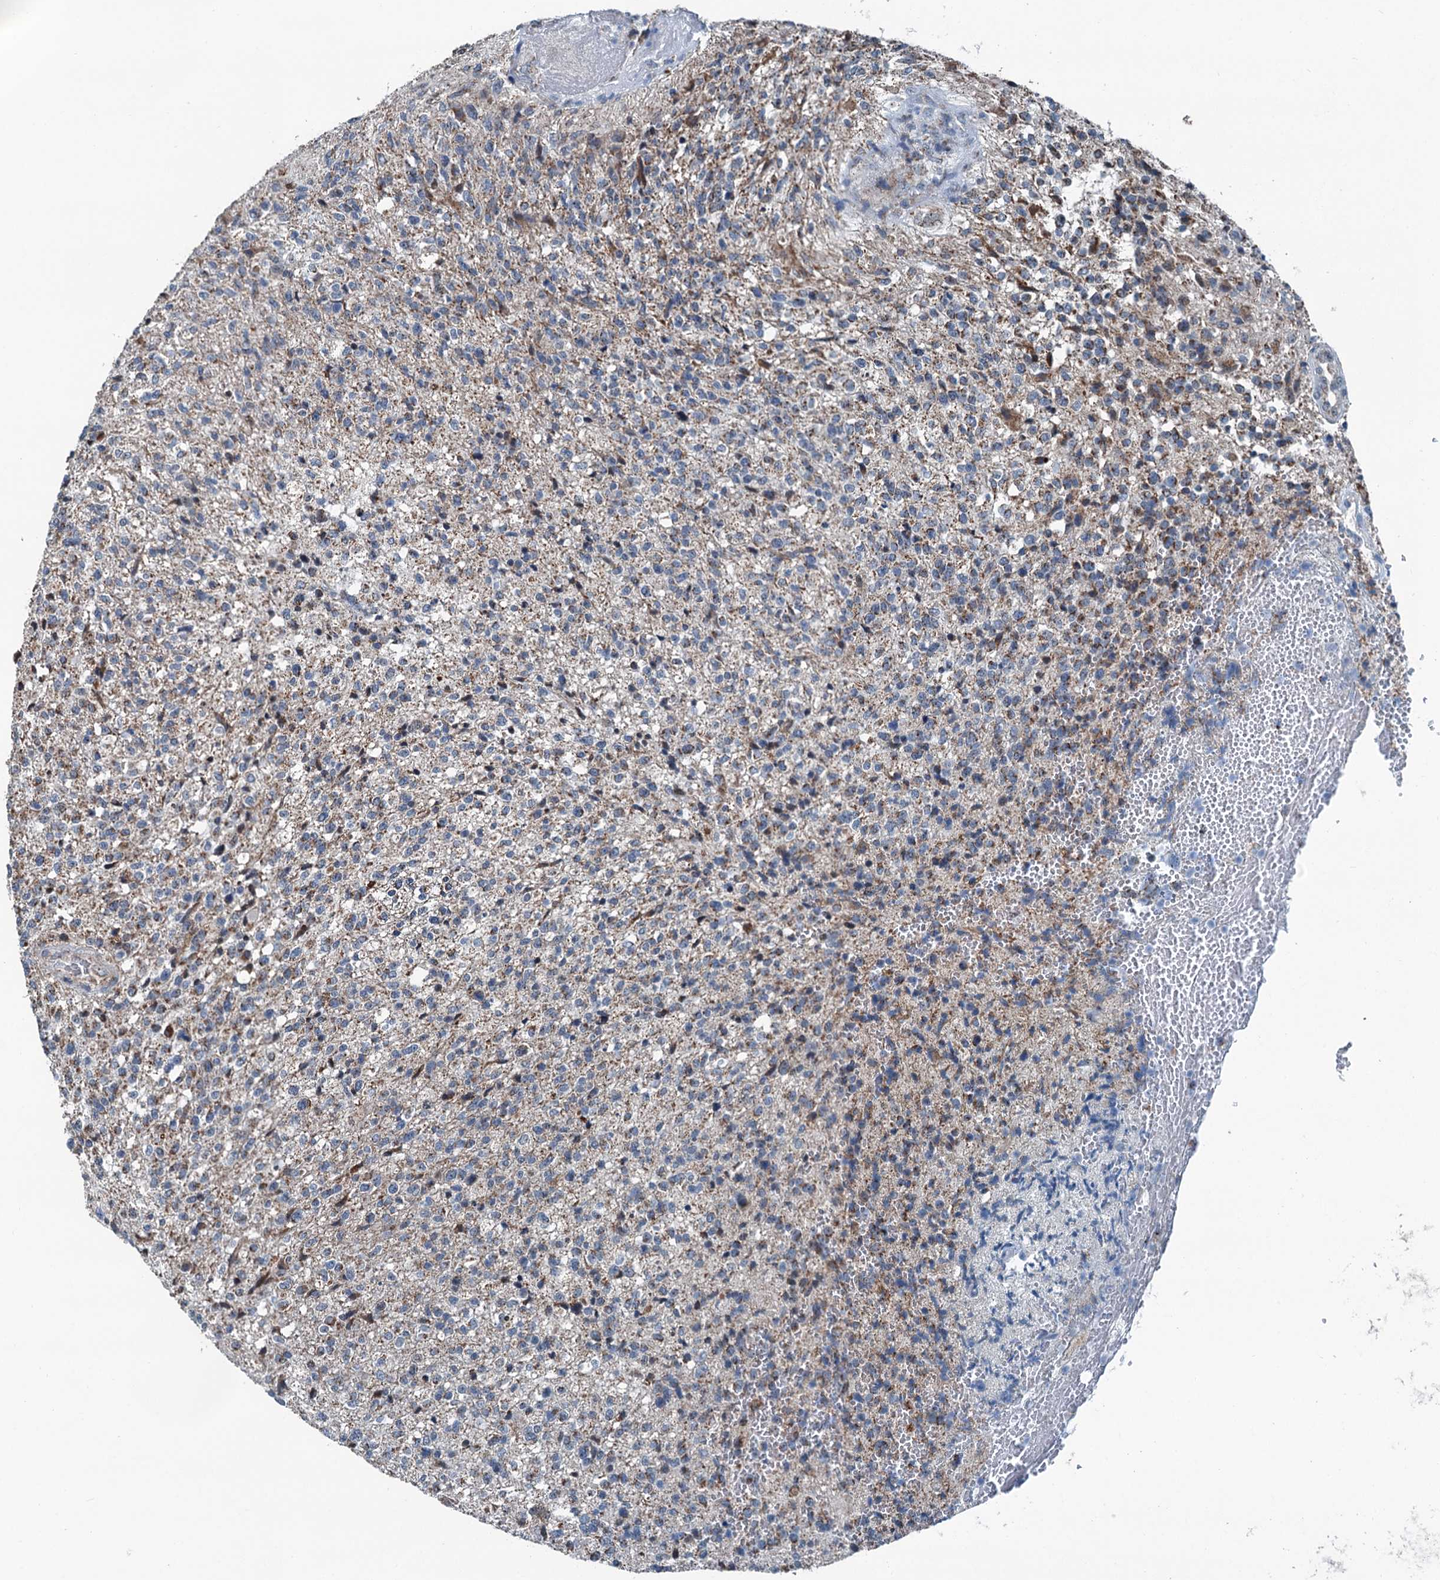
{"staining": {"intensity": "negative", "quantity": "none", "location": "none"}, "tissue": "glioma", "cell_type": "Tumor cells", "image_type": "cancer", "snomed": [{"axis": "morphology", "description": "Glioma, malignant, High grade"}, {"axis": "topography", "description": "Brain"}], "caption": "There is no significant positivity in tumor cells of malignant high-grade glioma.", "gene": "TRPT1", "patient": {"sex": "male", "age": 56}}